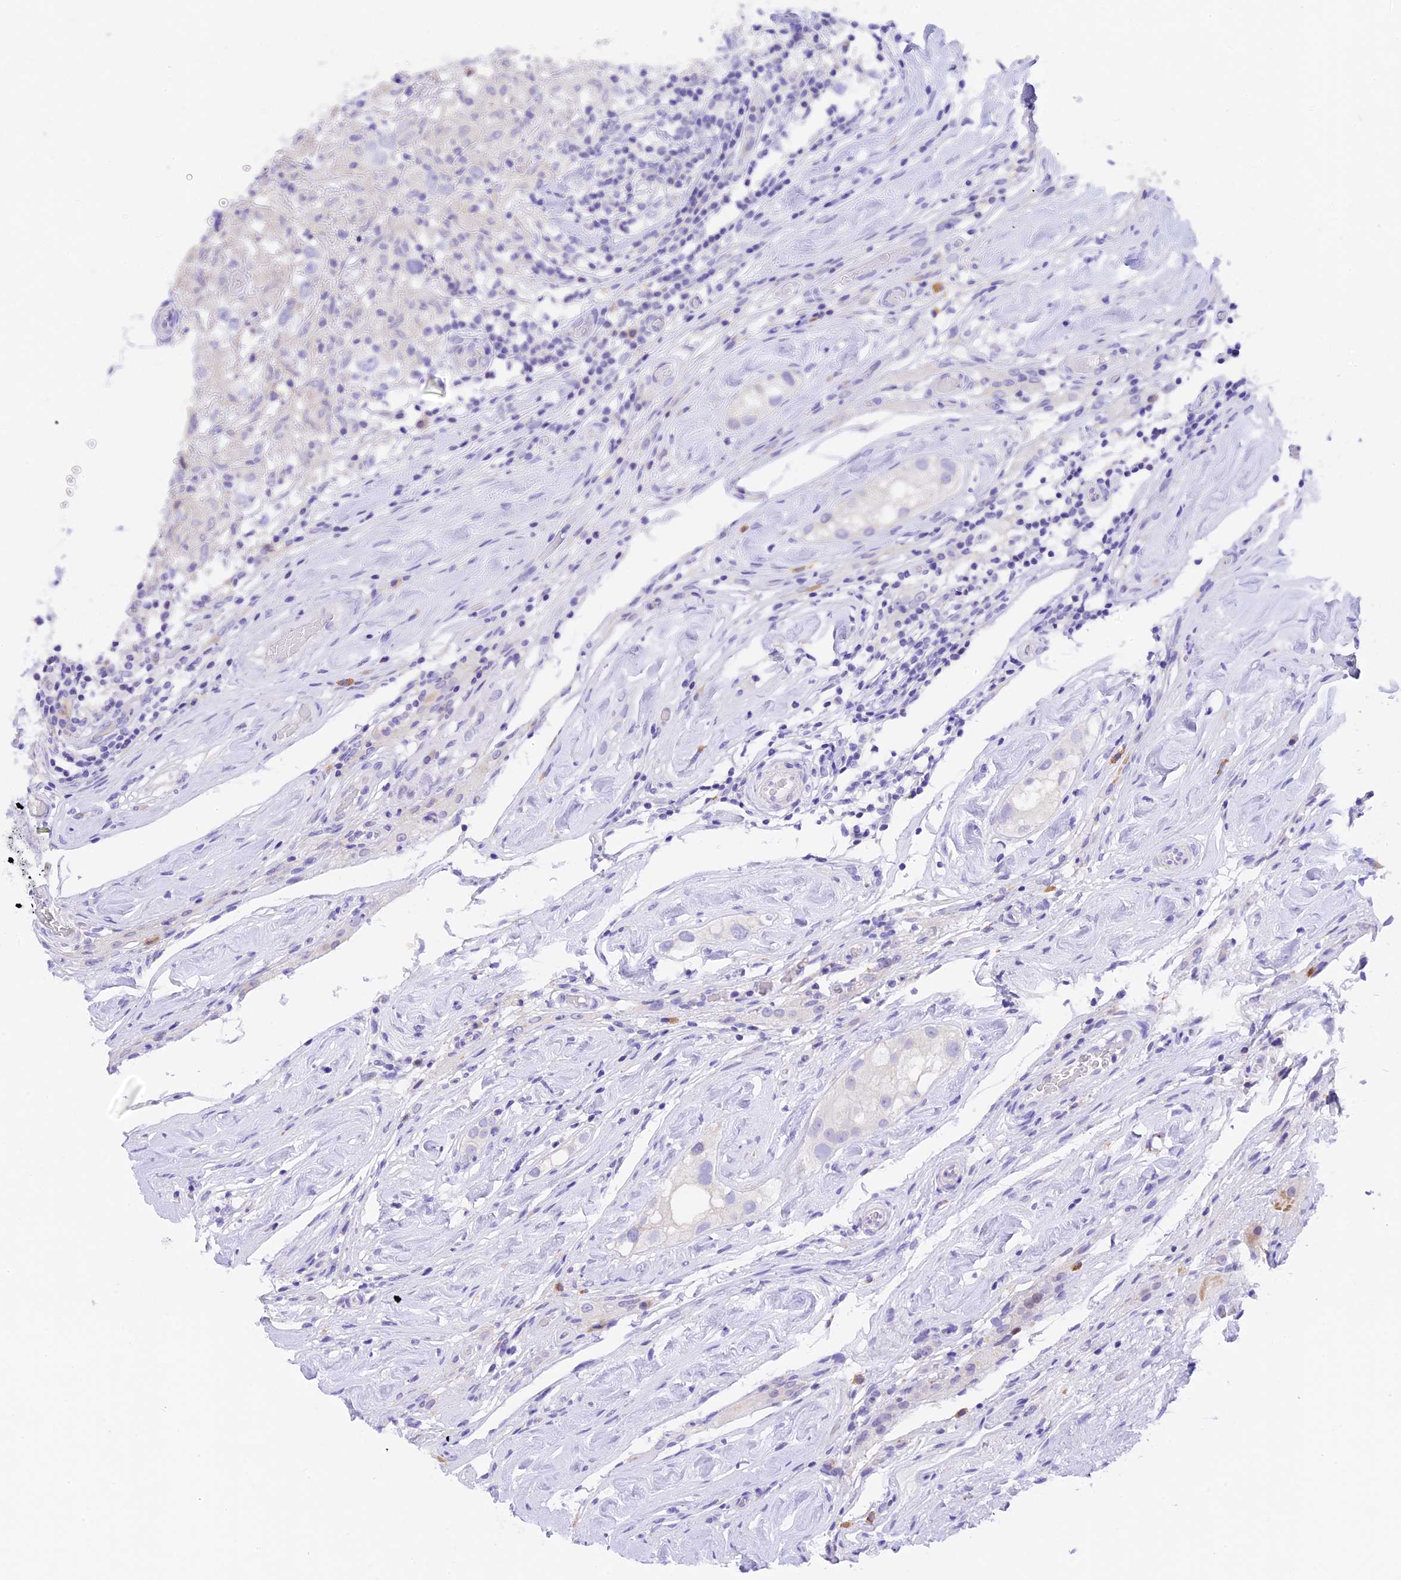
{"staining": {"intensity": "negative", "quantity": "none", "location": "none"}, "tissue": "testis cancer", "cell_type": "Tumor cells", "image_type": "cancer", "snomed": [{"axis": "morphology", "description": "Seminoma, NOS"}, {"axis": "topography", "description": "Testis"}], "caption": "IHC micrograph of human seminoma (testis) stained for a protein (brown), which exhibits no positivity in tumor cells.", "gene": "COL6A5", "patient": {"sex": "male", "age": 46}}